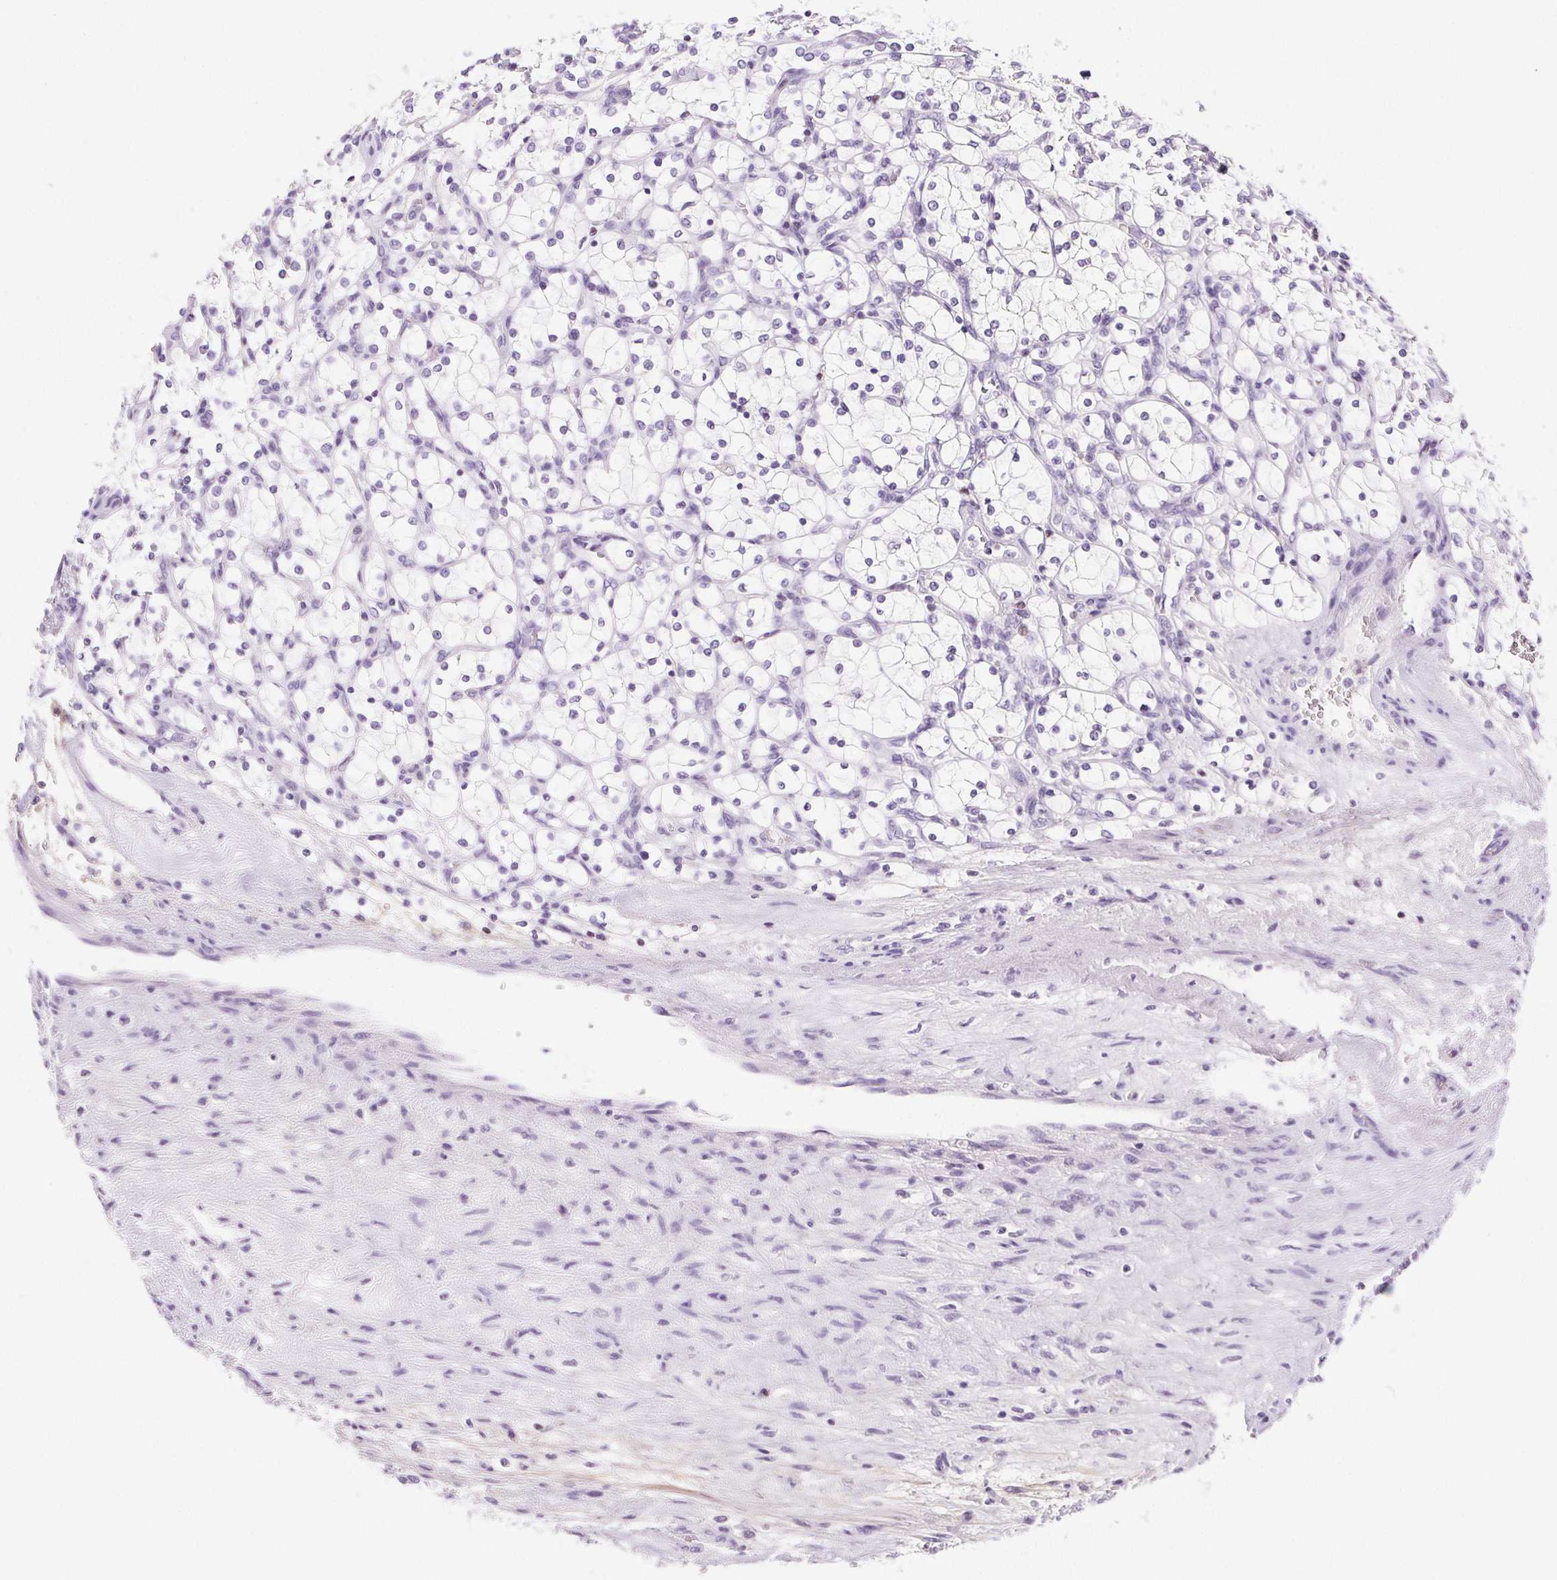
{"staining": {"intensity": "negative", "quantity": "none", "location": "none"}, "tissue": "renal cancer", "cell_type": "Tumor cells", "image_type": "cancer", "snomed": [{"axis": "morphology", "description": "Adenocarcinoma, NOS"}, {"axis": "topography", "description": "Kidney"}], "caption": "Immunohistochemistry of renal adenocarcinoma displays no positivity in tumor cells.", "gene": "BEND2", "patient": {"sex": "female", "age": 69}}